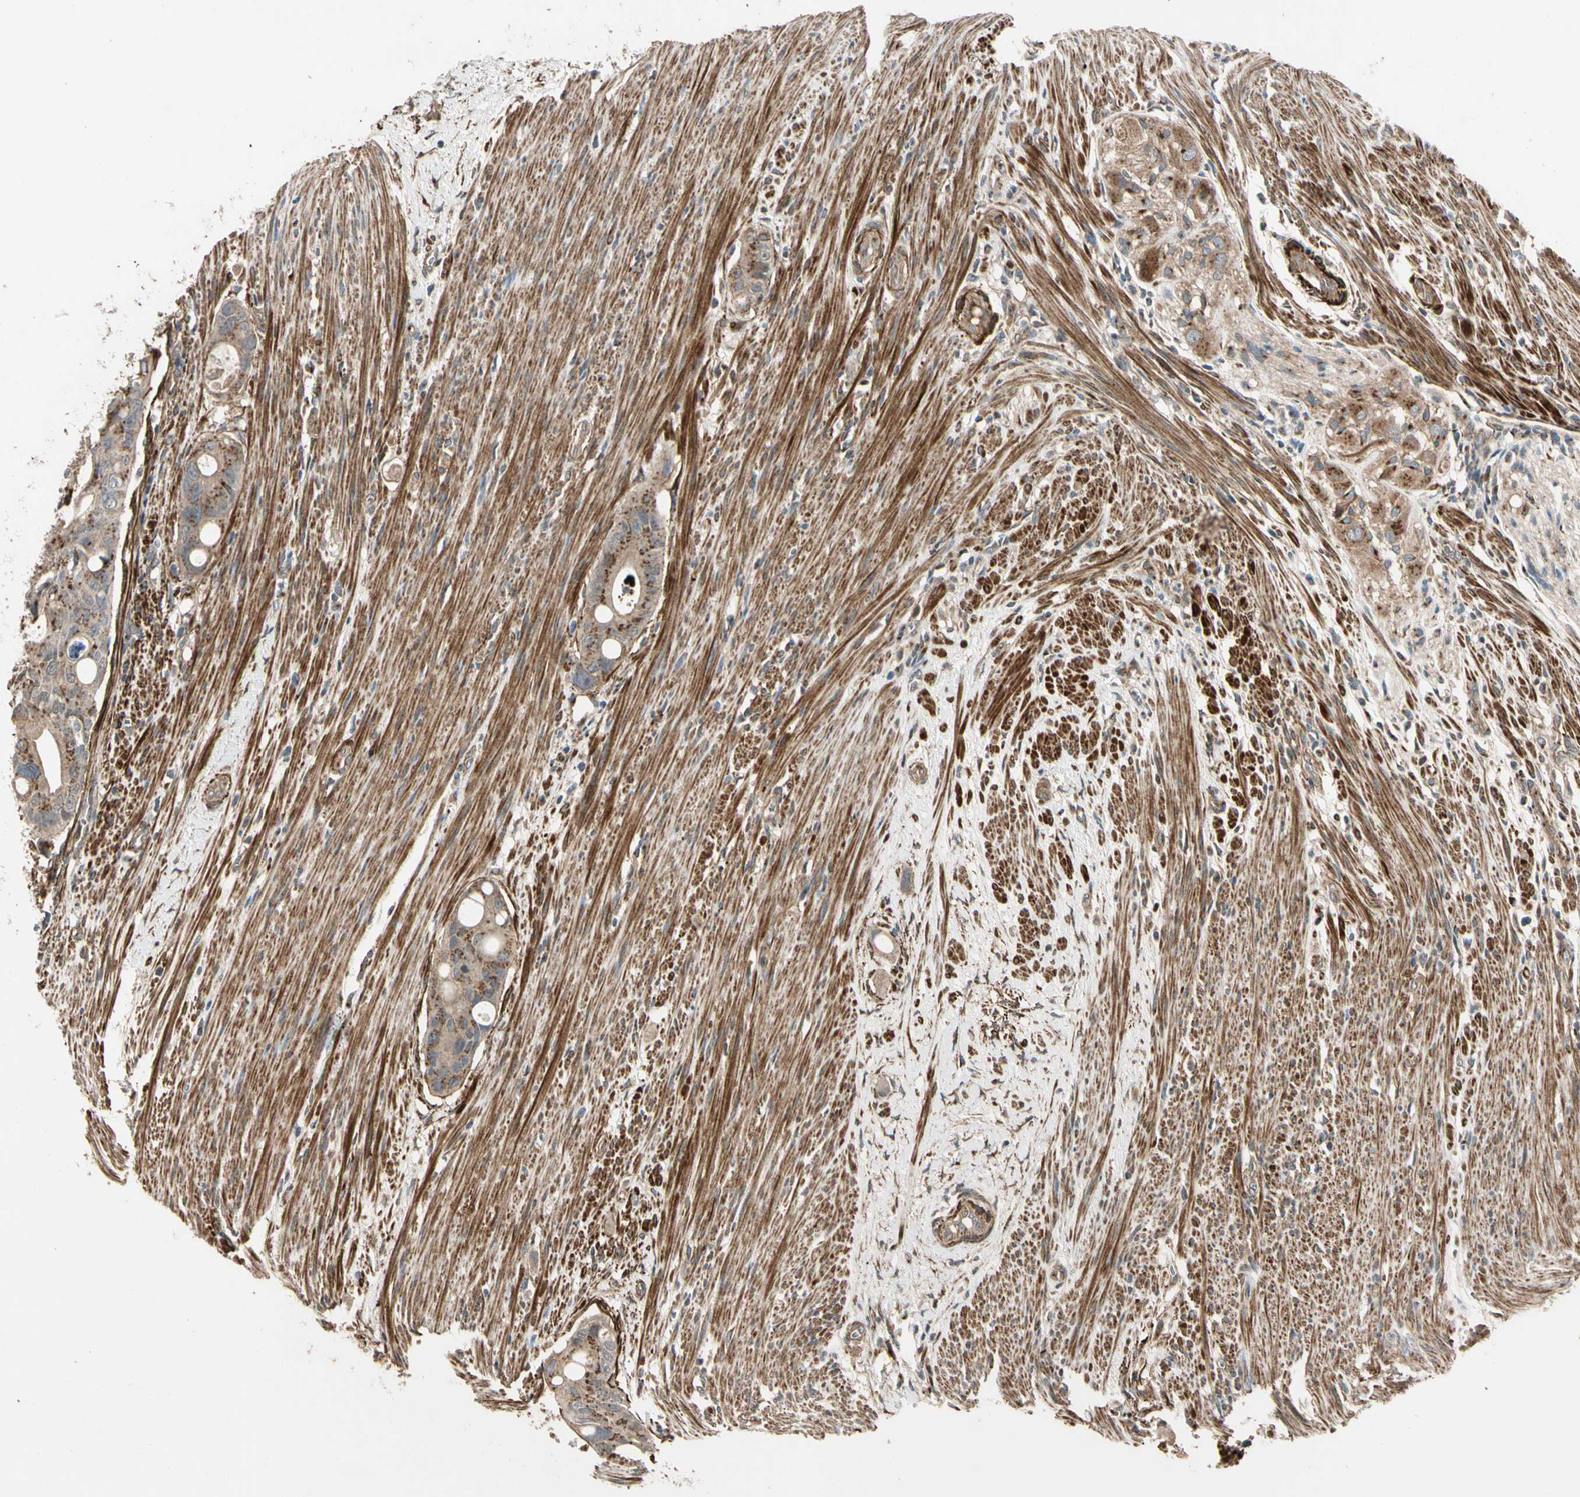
{"staining": {"intensity": "moderate", "quantity": "25%-75%", "location": "cytoplasmic/membranous"}, "tissue": "colorectal cancer", "cell_type": "Tumor cells", "image_type": "cancer", "snomed": [{"axis": "morphology", "description": "Adenocarcinoma, NOS"}, {"axis": "topography", "description": "Colon"}], "caption": "The image displays staining of colorectal adenocarcinoma, revealing moderate cytoplasmic/membranous protein staining (brown color) within tumor cells.", "gene": "GCK", "patient": {"sex": "female", "age": 57}}